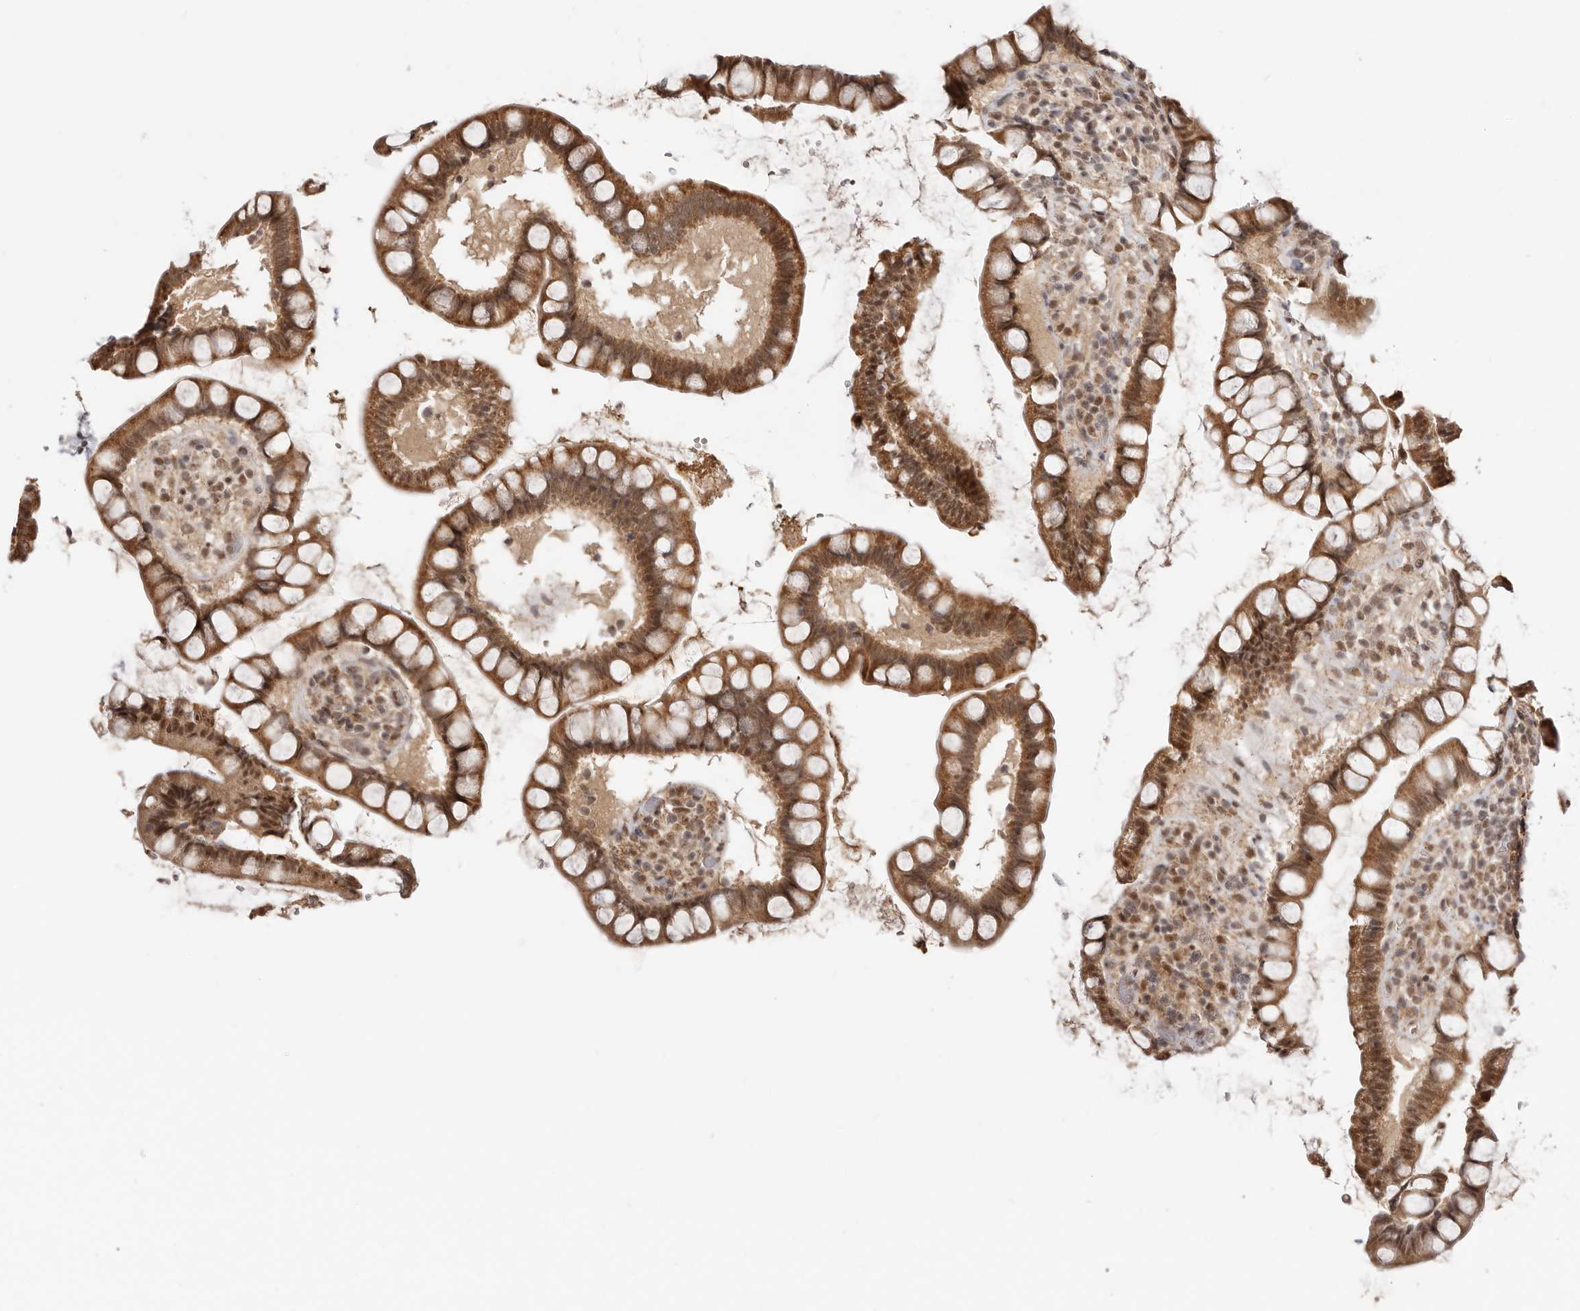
{"staining": {"intensity": "moderate", "quantity": ">75%", "location": "cytoplasmic/membranous,nuclear"}, "tissue": "small intestine", "cell_type": "Glandular cells", "image_type": "normal", "snomed": [{"axis": "morphology", "description": "Normal tissue, NOS"}, {"axis": "topography", "description": "Small intestine"}], "caption": "Human small intestine stained with a brown dye demonstrates moderate cytoplasmic/membranous,nuclear positive expression in approximately >75% of glandular cells.", "gene": "MED8", "patient": {"sex": "female", "age": 84}}